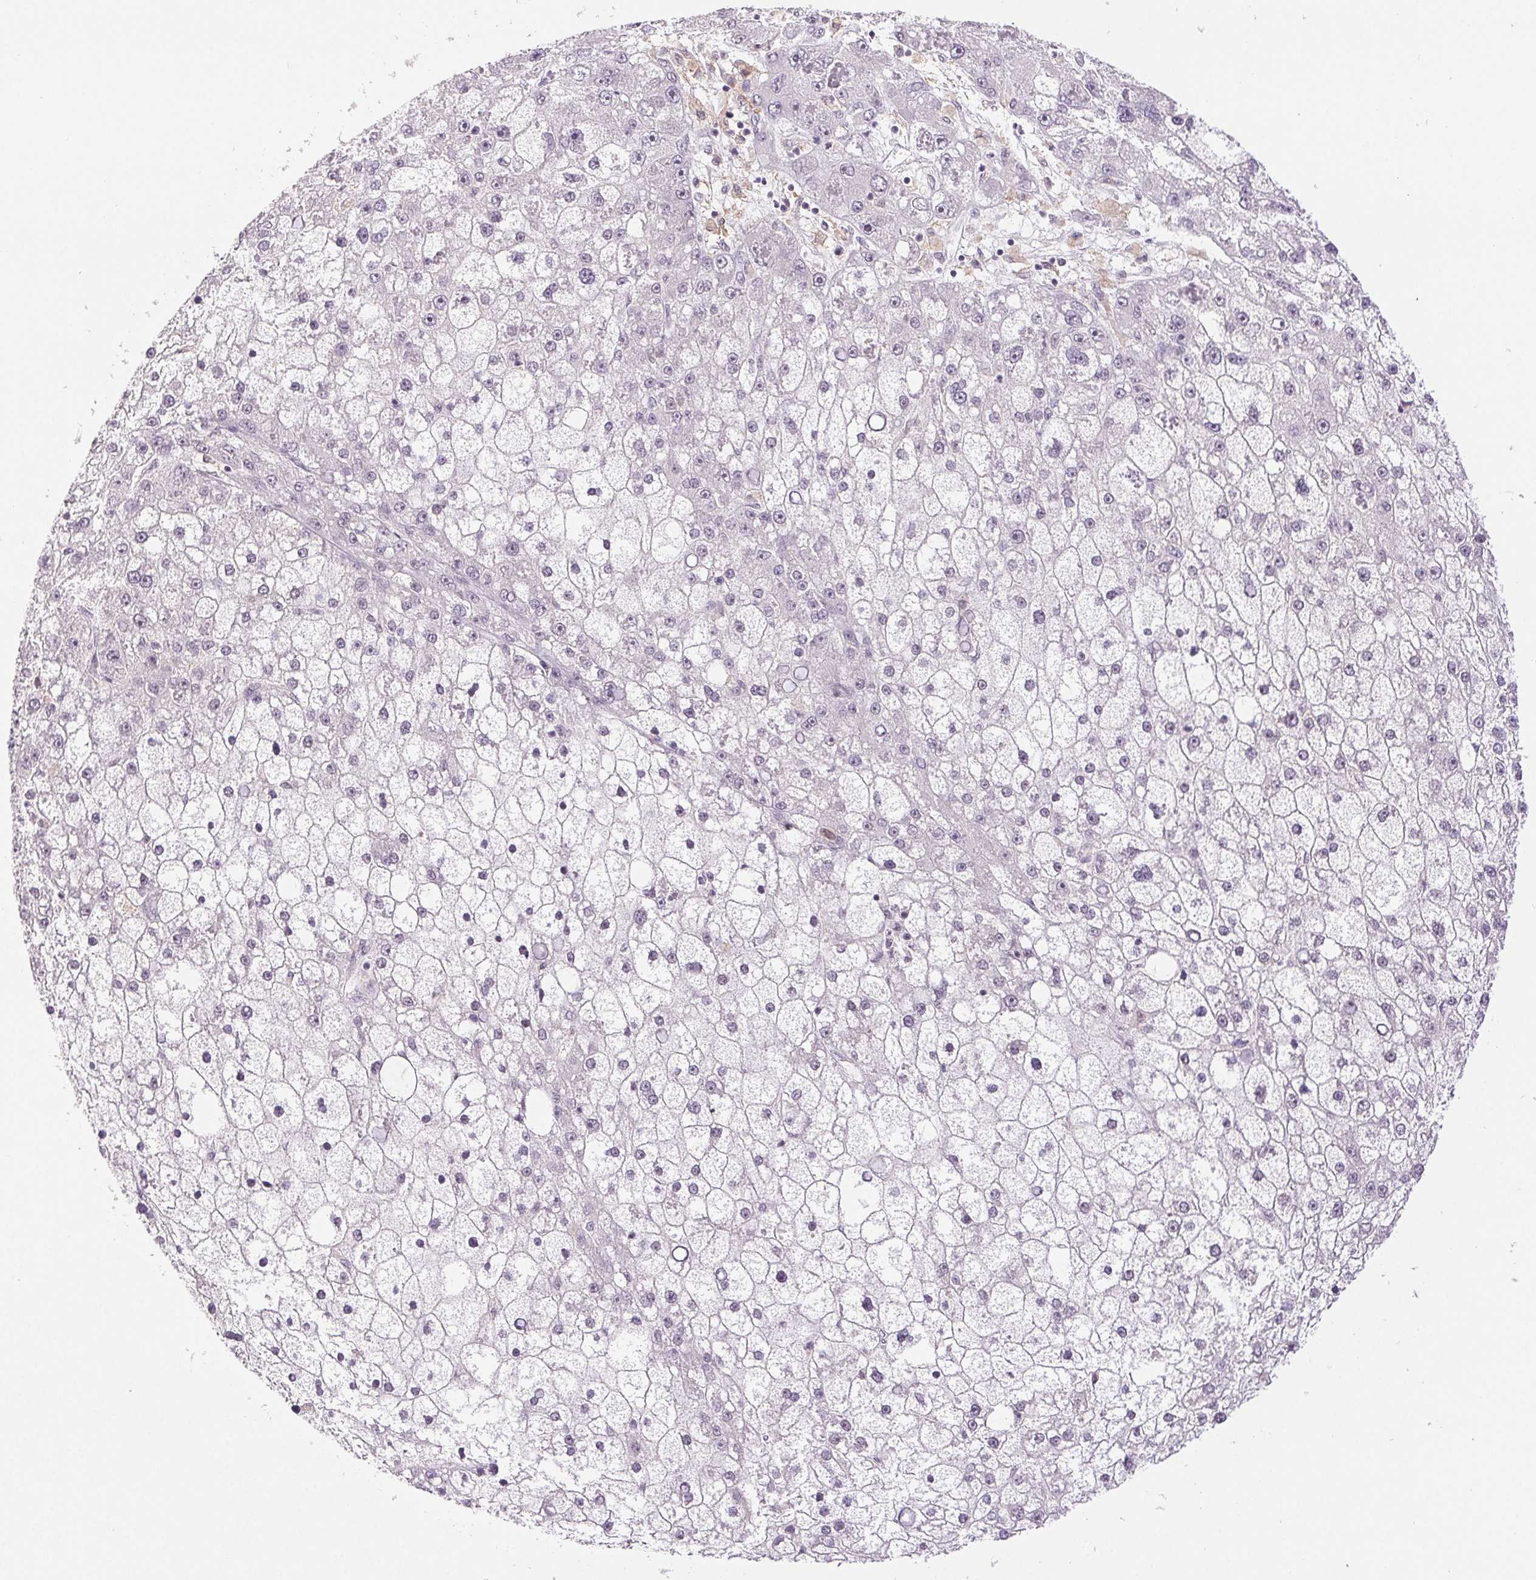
{"staining": {"intensity": "negative", "quantity": "none", "location": "none"}, "tissue": "liver cancer", "cell_type": "Tumor cells", "image_type": "cancer", "snomed": [{"axis": "morphology", "description": "Carcinoma, Hepatocellular, NOS"}, {"axis": "topography", "description": "Liver"}], "caption": "This is an immunohistochemistry histopathology image of liver cancer. There is no positivity in tumor cells.", "gene": "PRPF18", "patient": {"sex": "male", "age": 67}}